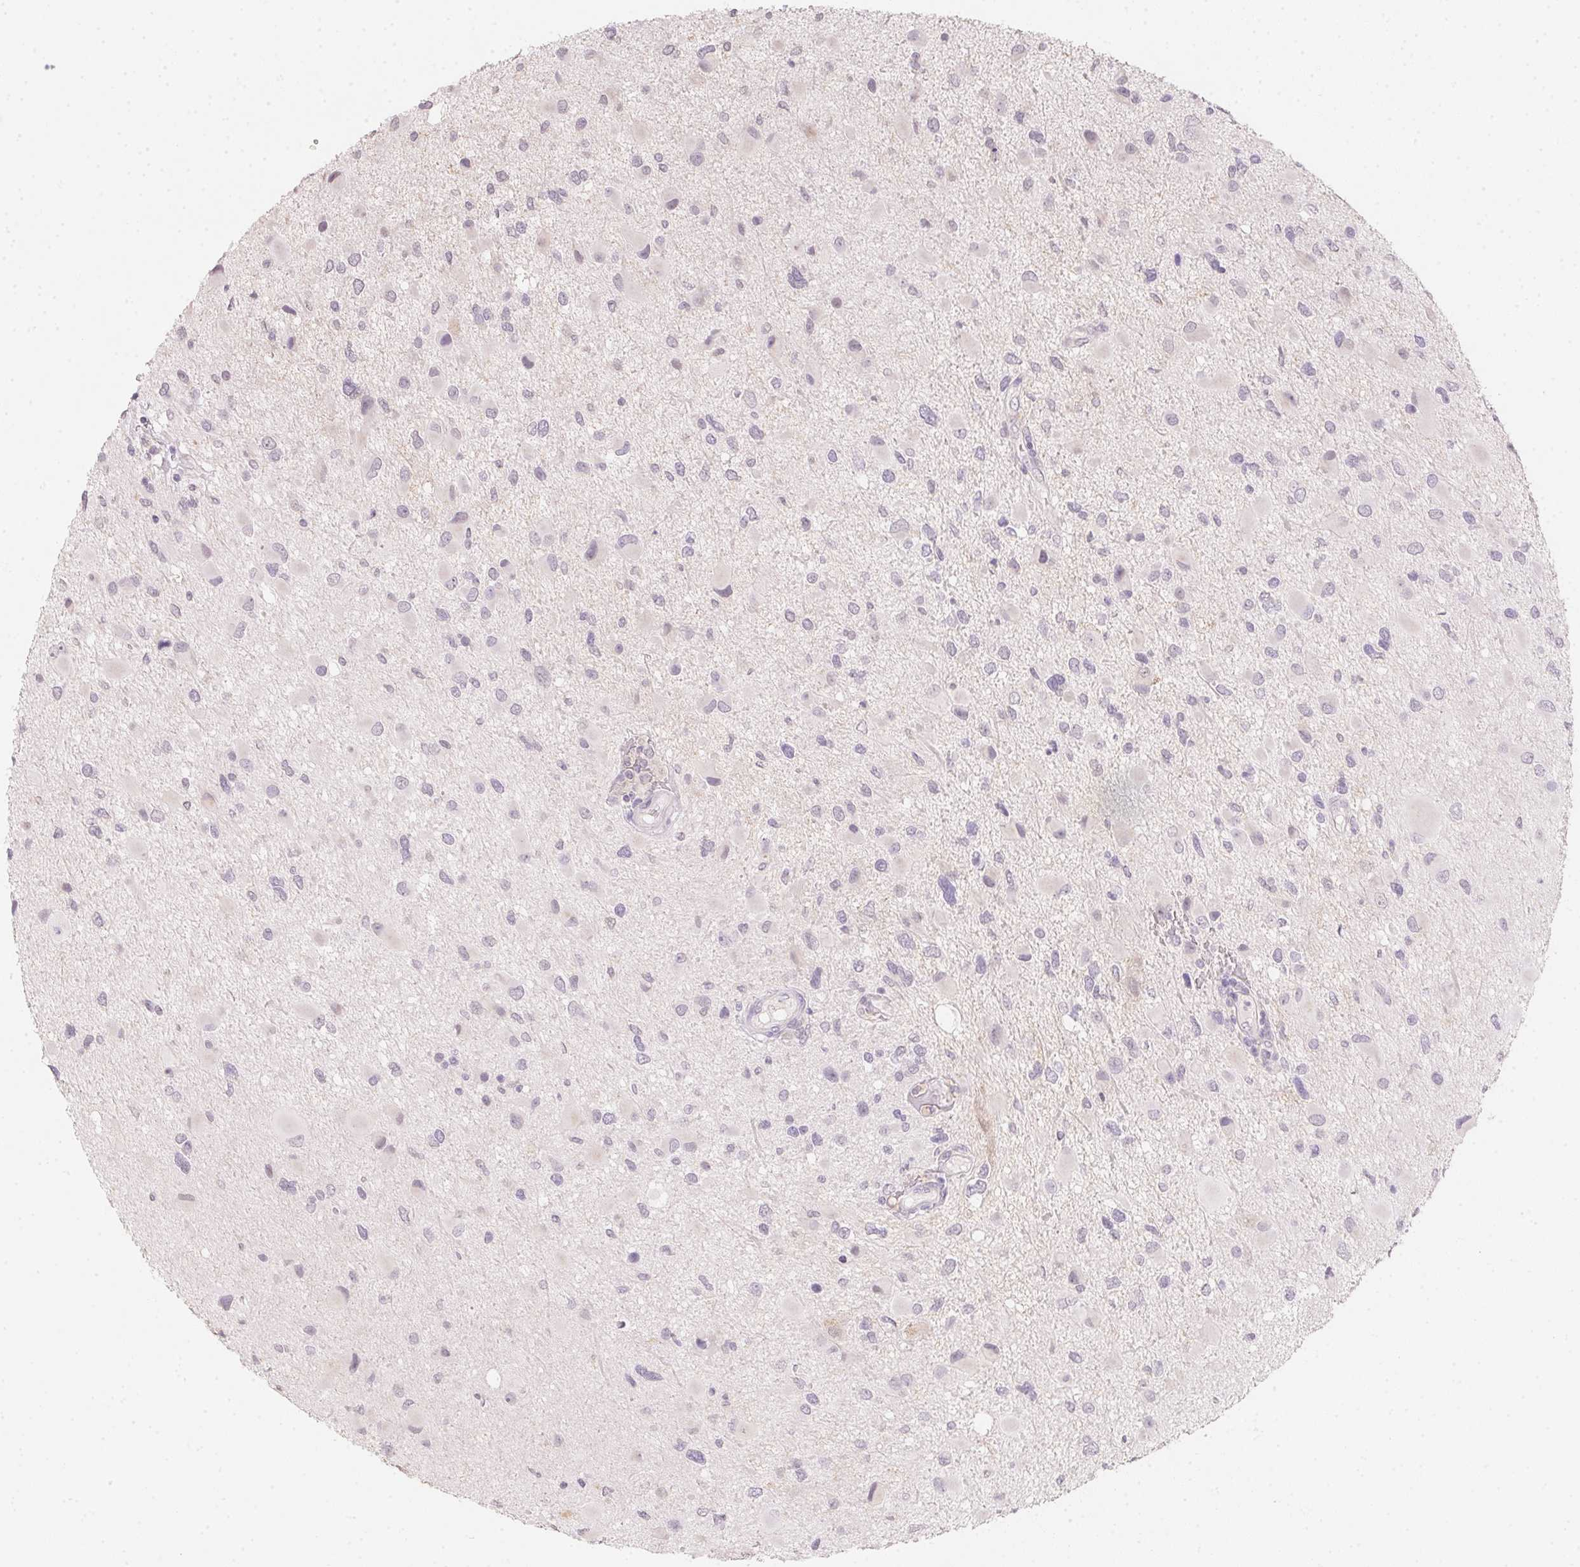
{"staining": {"intensity": "negative", "quantity": "none", "location": "none"}, "tissue": "glioma", "cell_type": "Tumor cells", "image_type": "cancer", "snomed": [{"axis": "morphology", "description": "Glioma, malignant, Low grade"}, {"axis": "topography", "description": "Brain"}], "caption": "Immunohistochemistry (IHC) of malignant glioma (low-grade) reveals no expression in tumor cells.", "gene": "SLC6A18", "patient": {"sex": "female", "age": 32}}